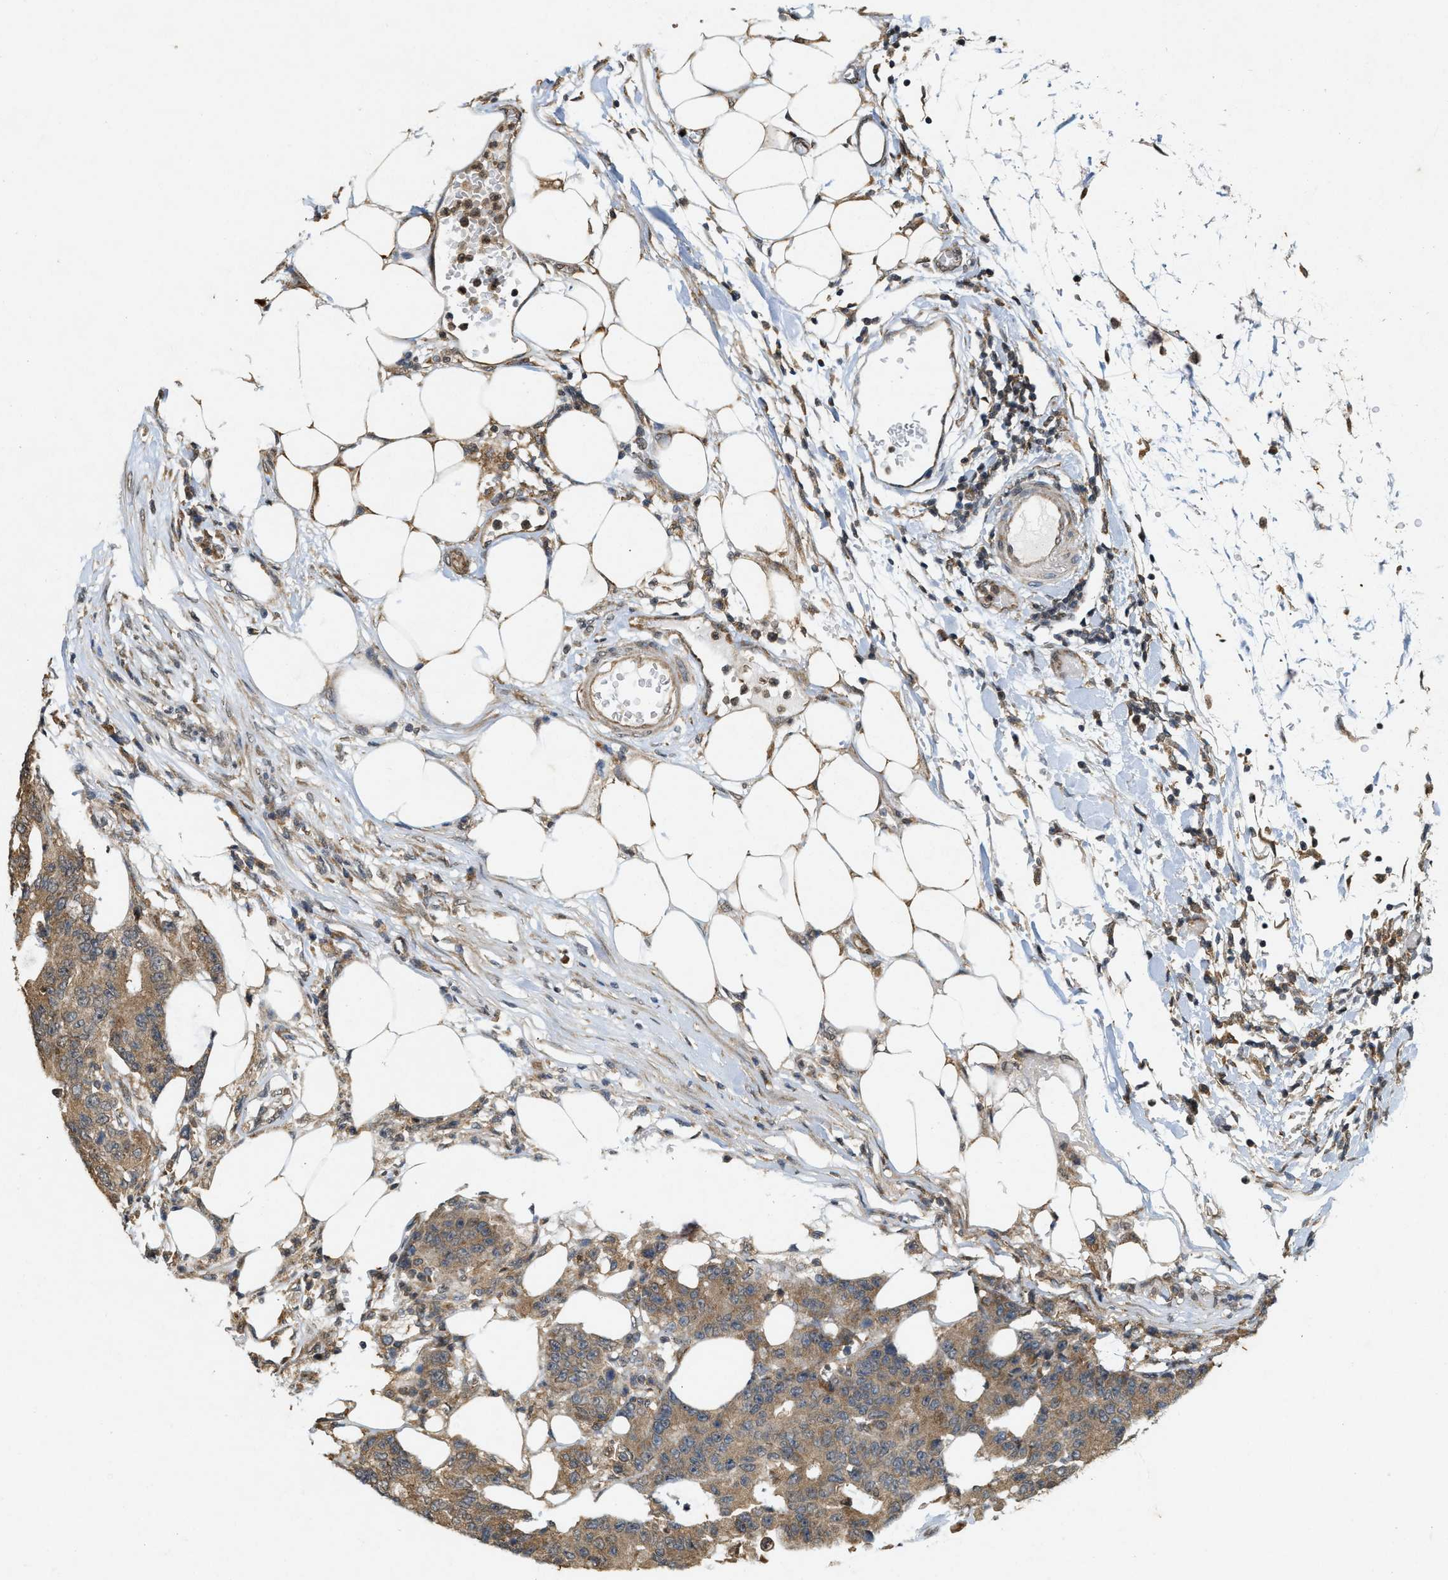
{"staining": {"intensity": "moderate", "quantity": "<25%", "location": "cytoplasmic/membranous"}, "tissue": "colorectal cancer", "cell_type": "Tumor cells", "image_type": "cancer", "snomed": [{"axis": "morphology", "description": "Adenocarcinoma, NOS"}, {"axis": "topography", "description": "Colon"}], "caption": "A photomicrograph of colorectal adenocarcinoma stained for a protein demonstrates moderate cytoplasmic/membranous brown staining in tumor cells.", "gene": "KIF21A", "patient": {"sex": "female", "age": 86}}